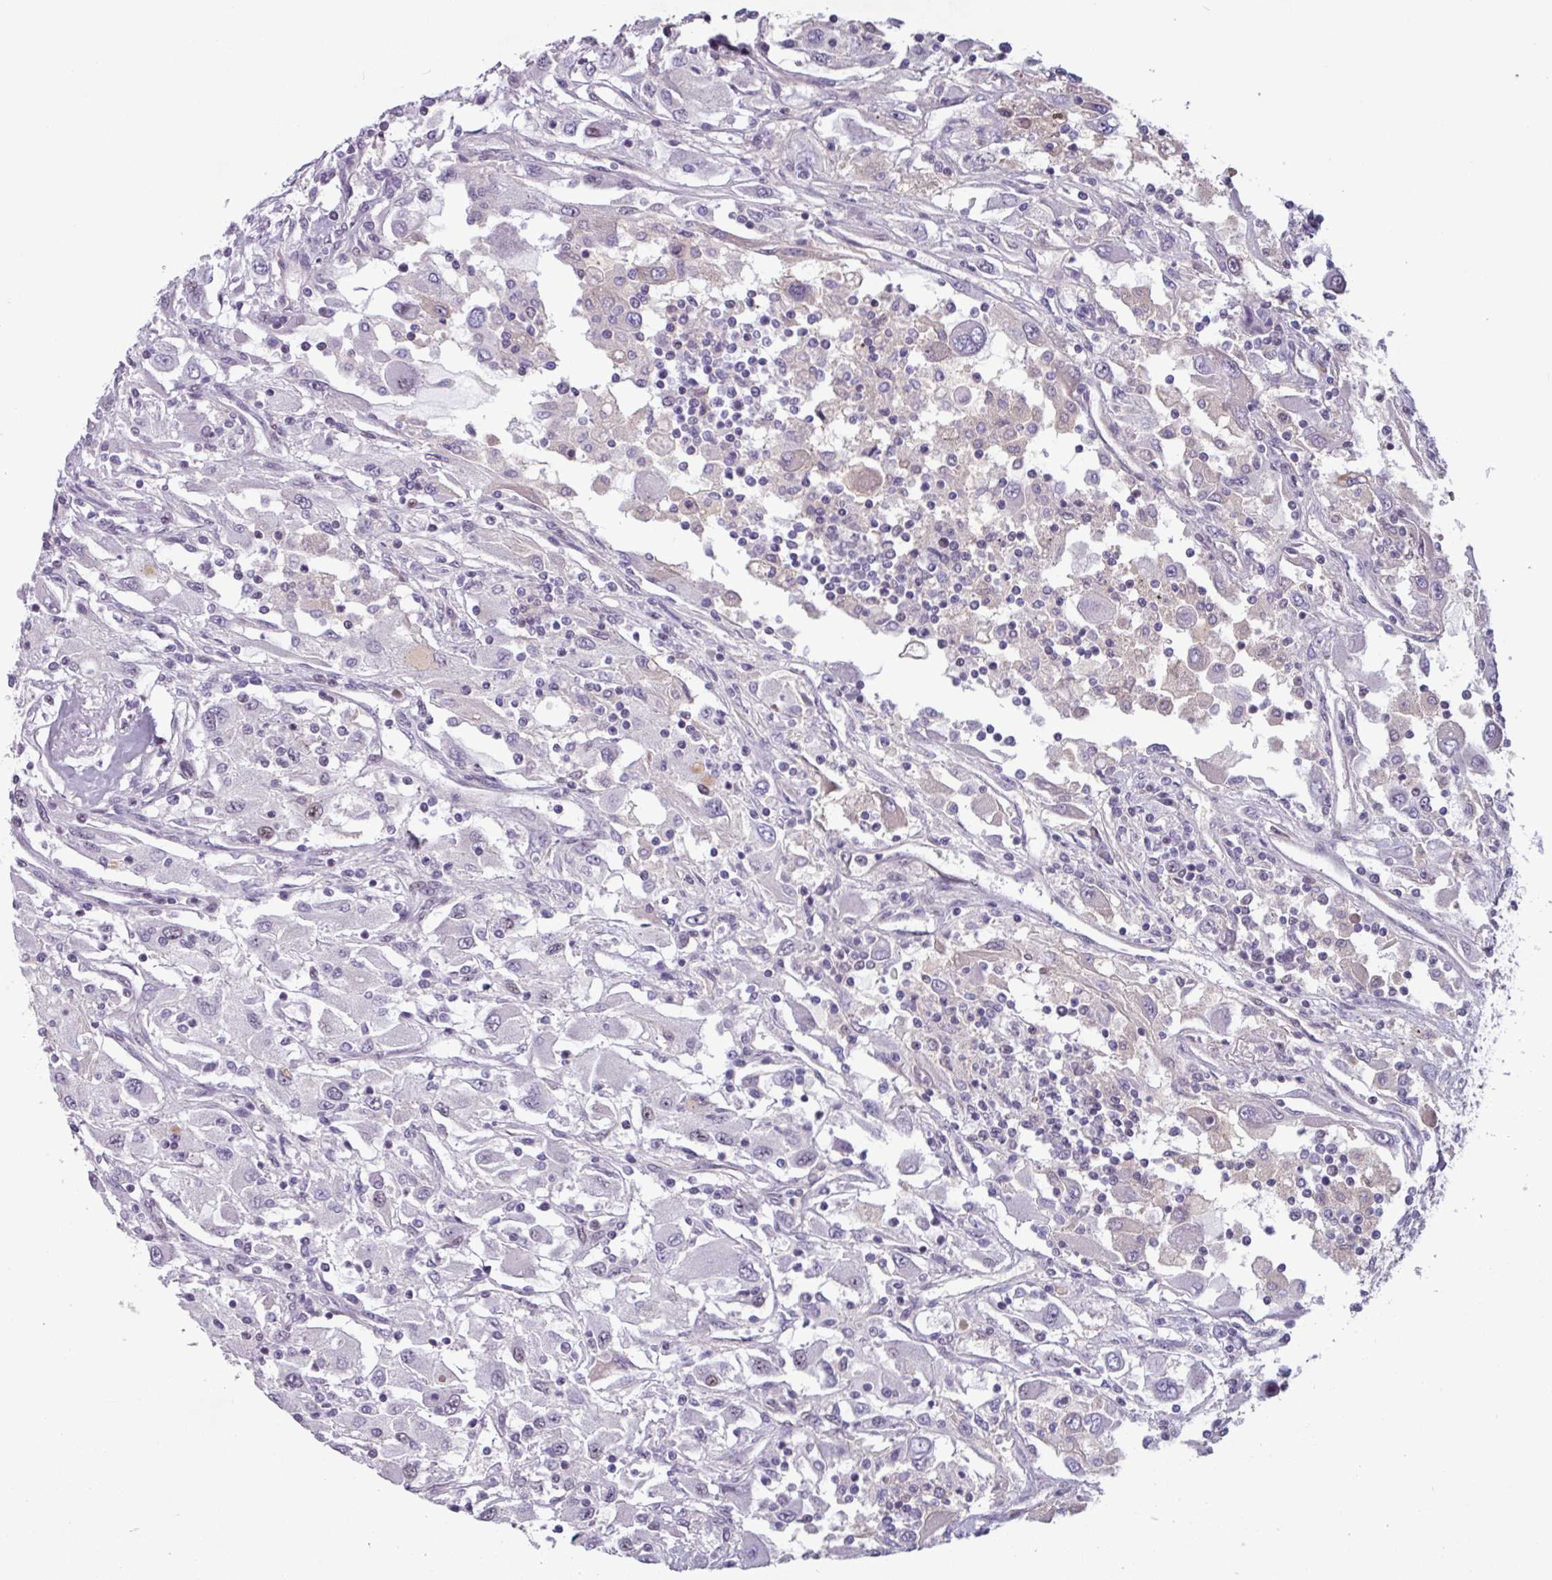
{"staining": {"intensity": "negative", "quantity": "none", "location": "none"}, "tissue": "renal cancer", "cell_type": "Tumor cells", "image_type": "cancer", "snomed": [{"axis": "morphology", "description": "Adenocarcinoma, NOS"}, {"axis": "topography", "description": "Kidney"}], "caption": "This is an IHC micrograph of renal cancer. There is no positivity in tumor cells.", "gene": "ZNF575", "patient": {"sex": "female", "age": 67}}